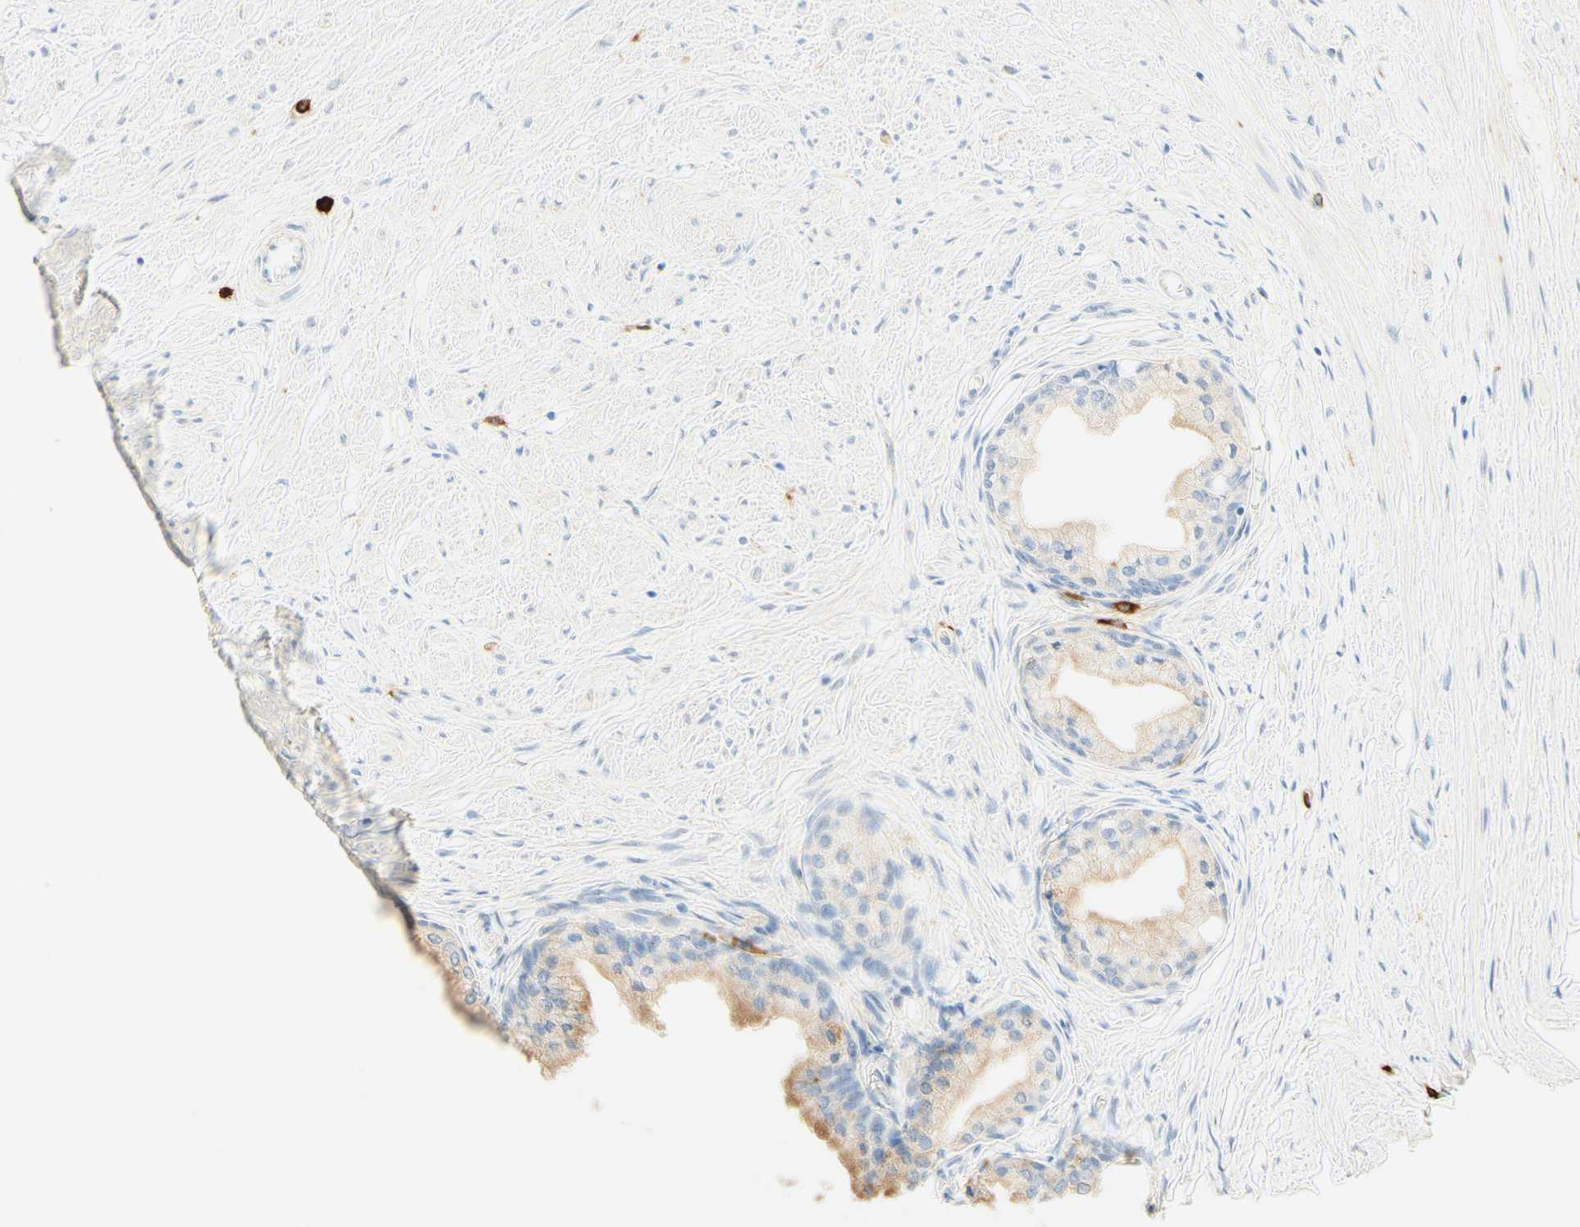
{"staining": {"intensity": "moderate", "quantity": "25%-75%", "location": "cytoplasmic/membranous"}, "tissue": "prostate", "cell_type": "Glandular cells", "image_type": "normal", "snomed": [{"axis": "morphology", "description": "Normal tissue, NOS"}, {"axis": "topography", "description": "Prostate"}, {"axis": "topography", "description": "Seminal veicle"}], "caption": "Unremarkable prostate exhibits moderate cytoplasmic/membranous expression in about 25%-75% of glandular cells The staining is performed using DAB brown chromogen to label protein expression. The nuclei are counter-stained blue using hematoxylin..", "gene": "CD63", "patient": {"sex": "male", "age": 60}}